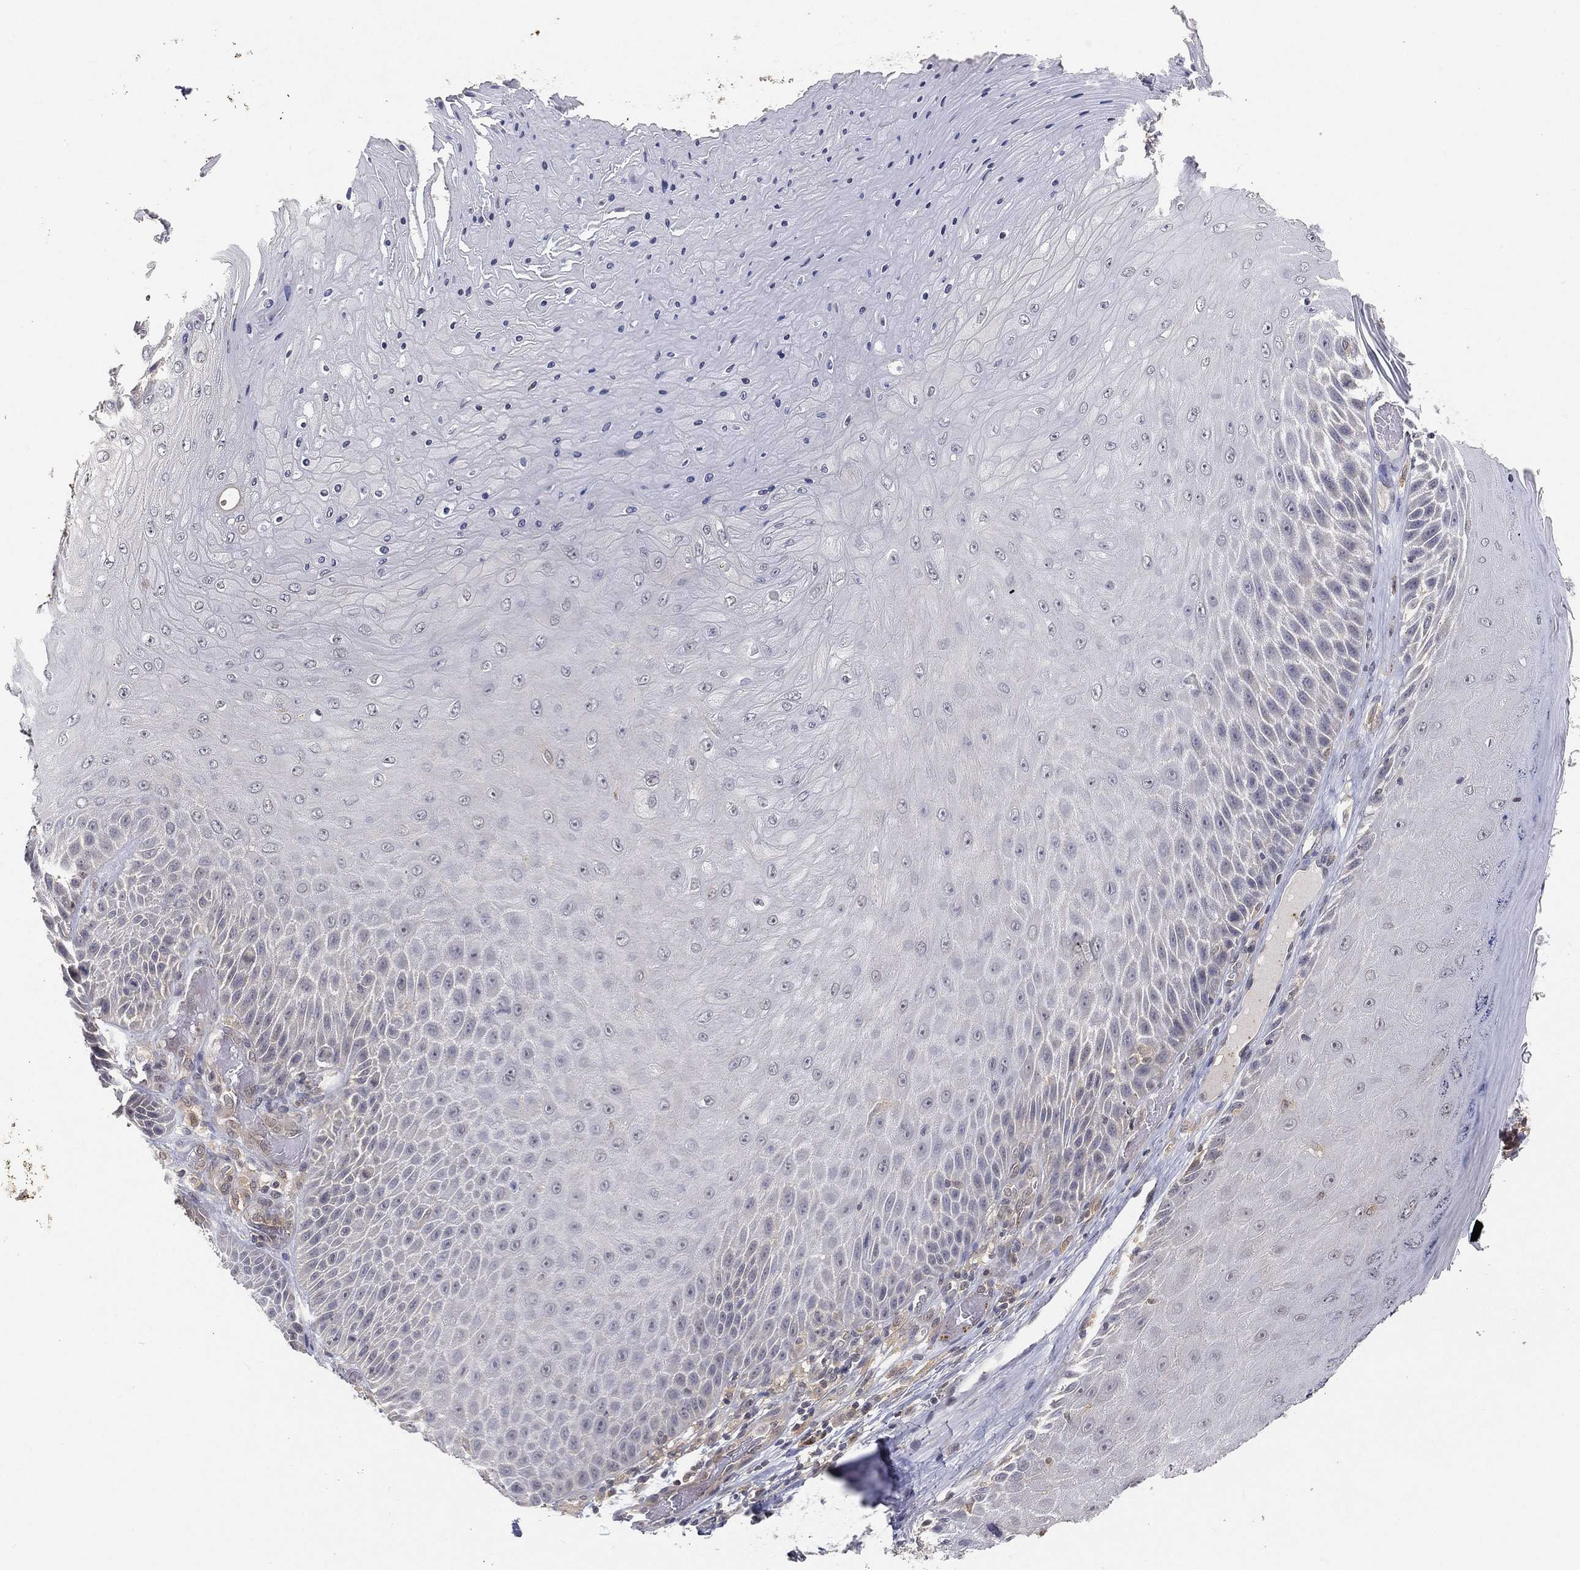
{"staining": {"intensity": "negative", "quantity": "none", "location": "none"}, "tissue": "skin cancer", "cell_type": "Tumor cells", "image_type": "cancer", "snomed": [{"axis": "morphology", "description": "Squamous cell carcinoma, NOS"}, {"axis": "topography", "description": "Skin"}], "caption": "Immunohistochemical staining of human skin squamous cell carcinoma demonstrates no significant positivity in tumor cells. The staining is performed using DAB brown chromogen with nuclei counter-stained in using hematoxylin.", "gene": "MAPK1", "patient": {"sex": "male", "age": 62}}